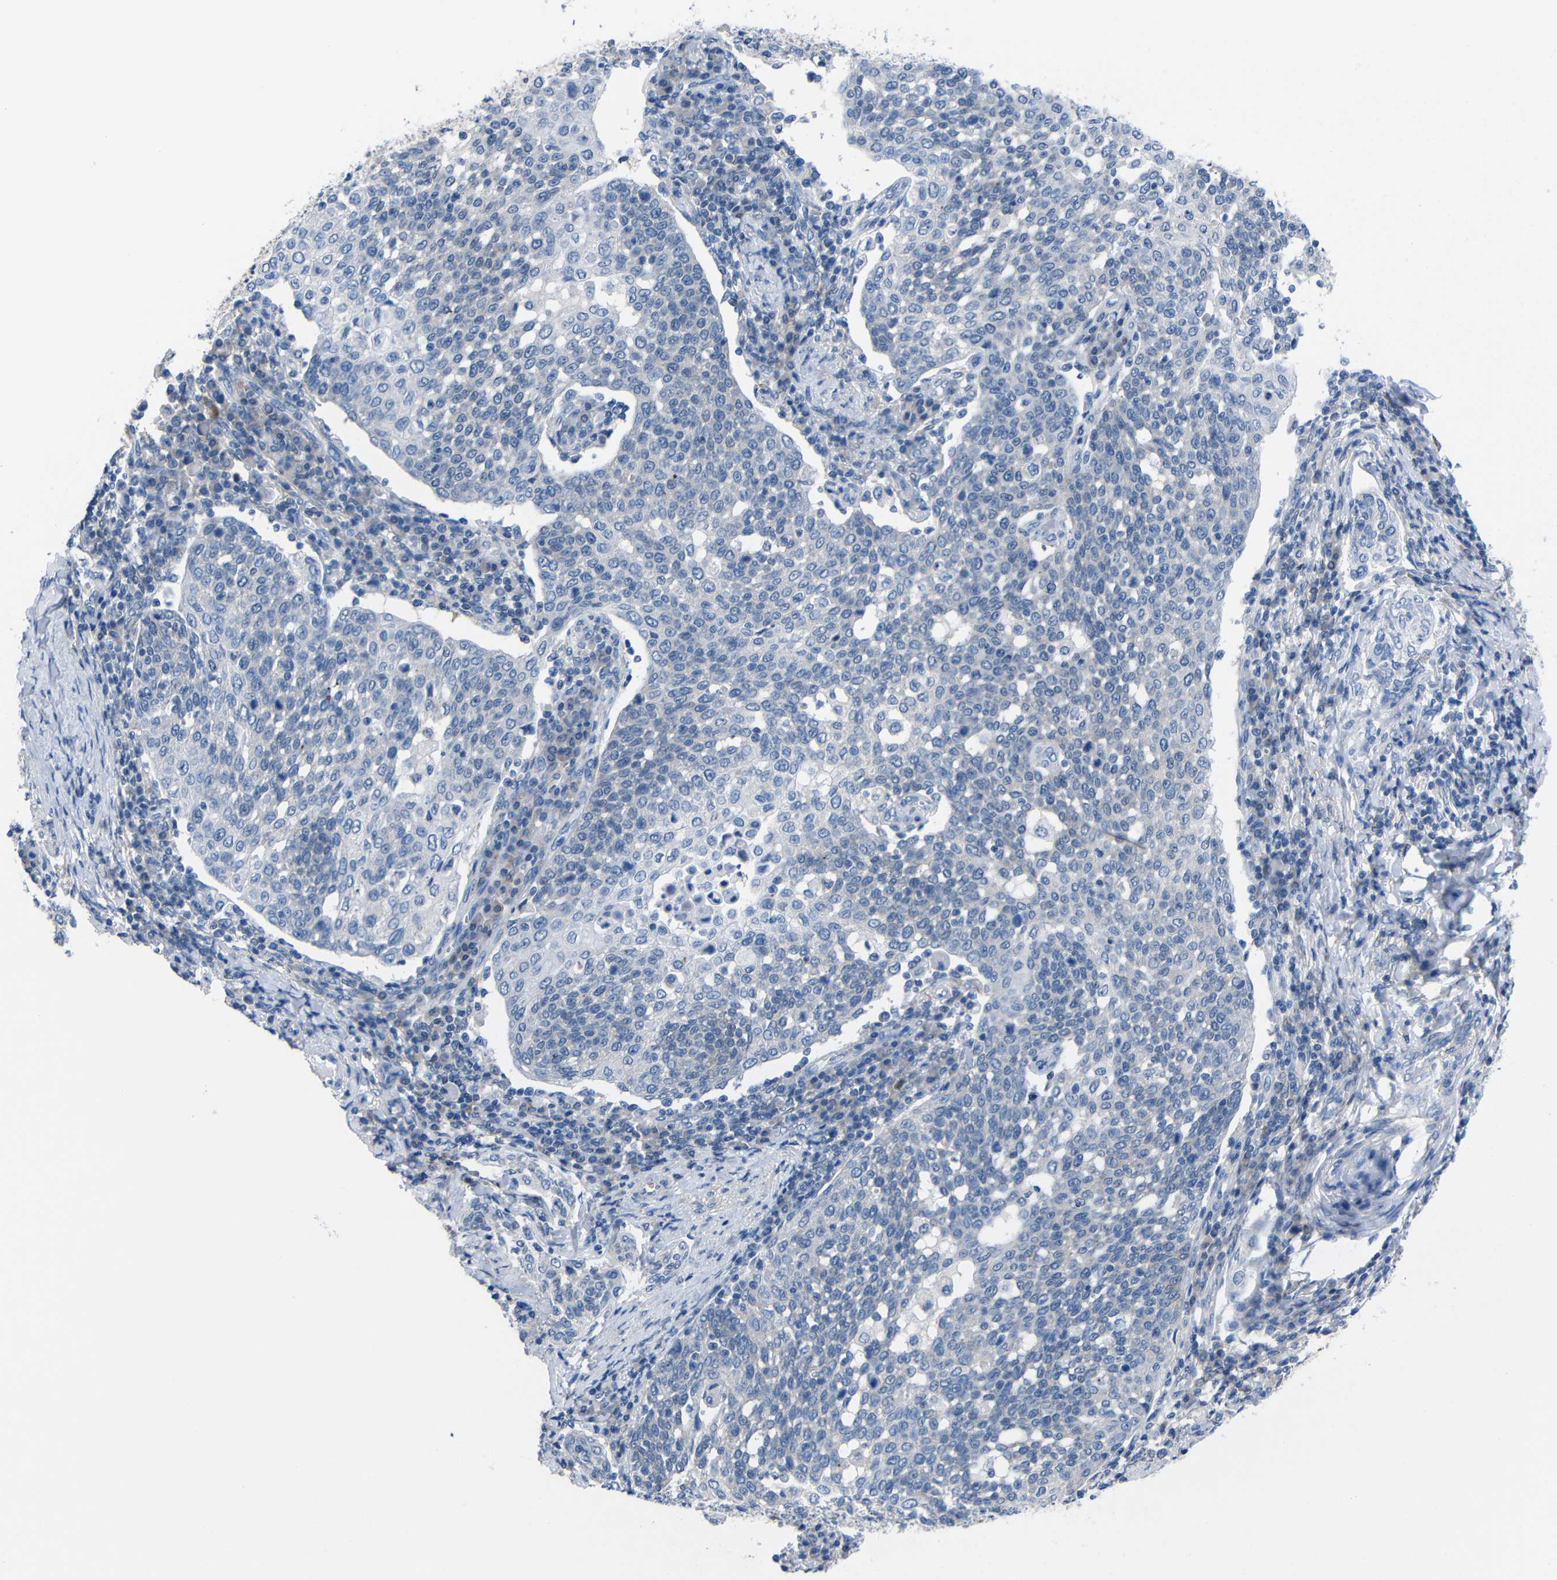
{"staining": {"intensity": "negative", "quantity": "none", "location": "none"}, "tissue": "cervical cancer", "cell_type": "Tumor cells", "image_type": "cancer", "snomed": [{"axis": "morphology", "description": "Squamous cell carcinoma, NOS"}, {"axis": "topography", "description": "Cervix"}], "caption": "Image shows no protein positivity in tumor cells of cervical cancer (squamous cell carcinoma) tissue.", "gene": "PEBP1", "patient": {"sex": "female", "age": 34}}